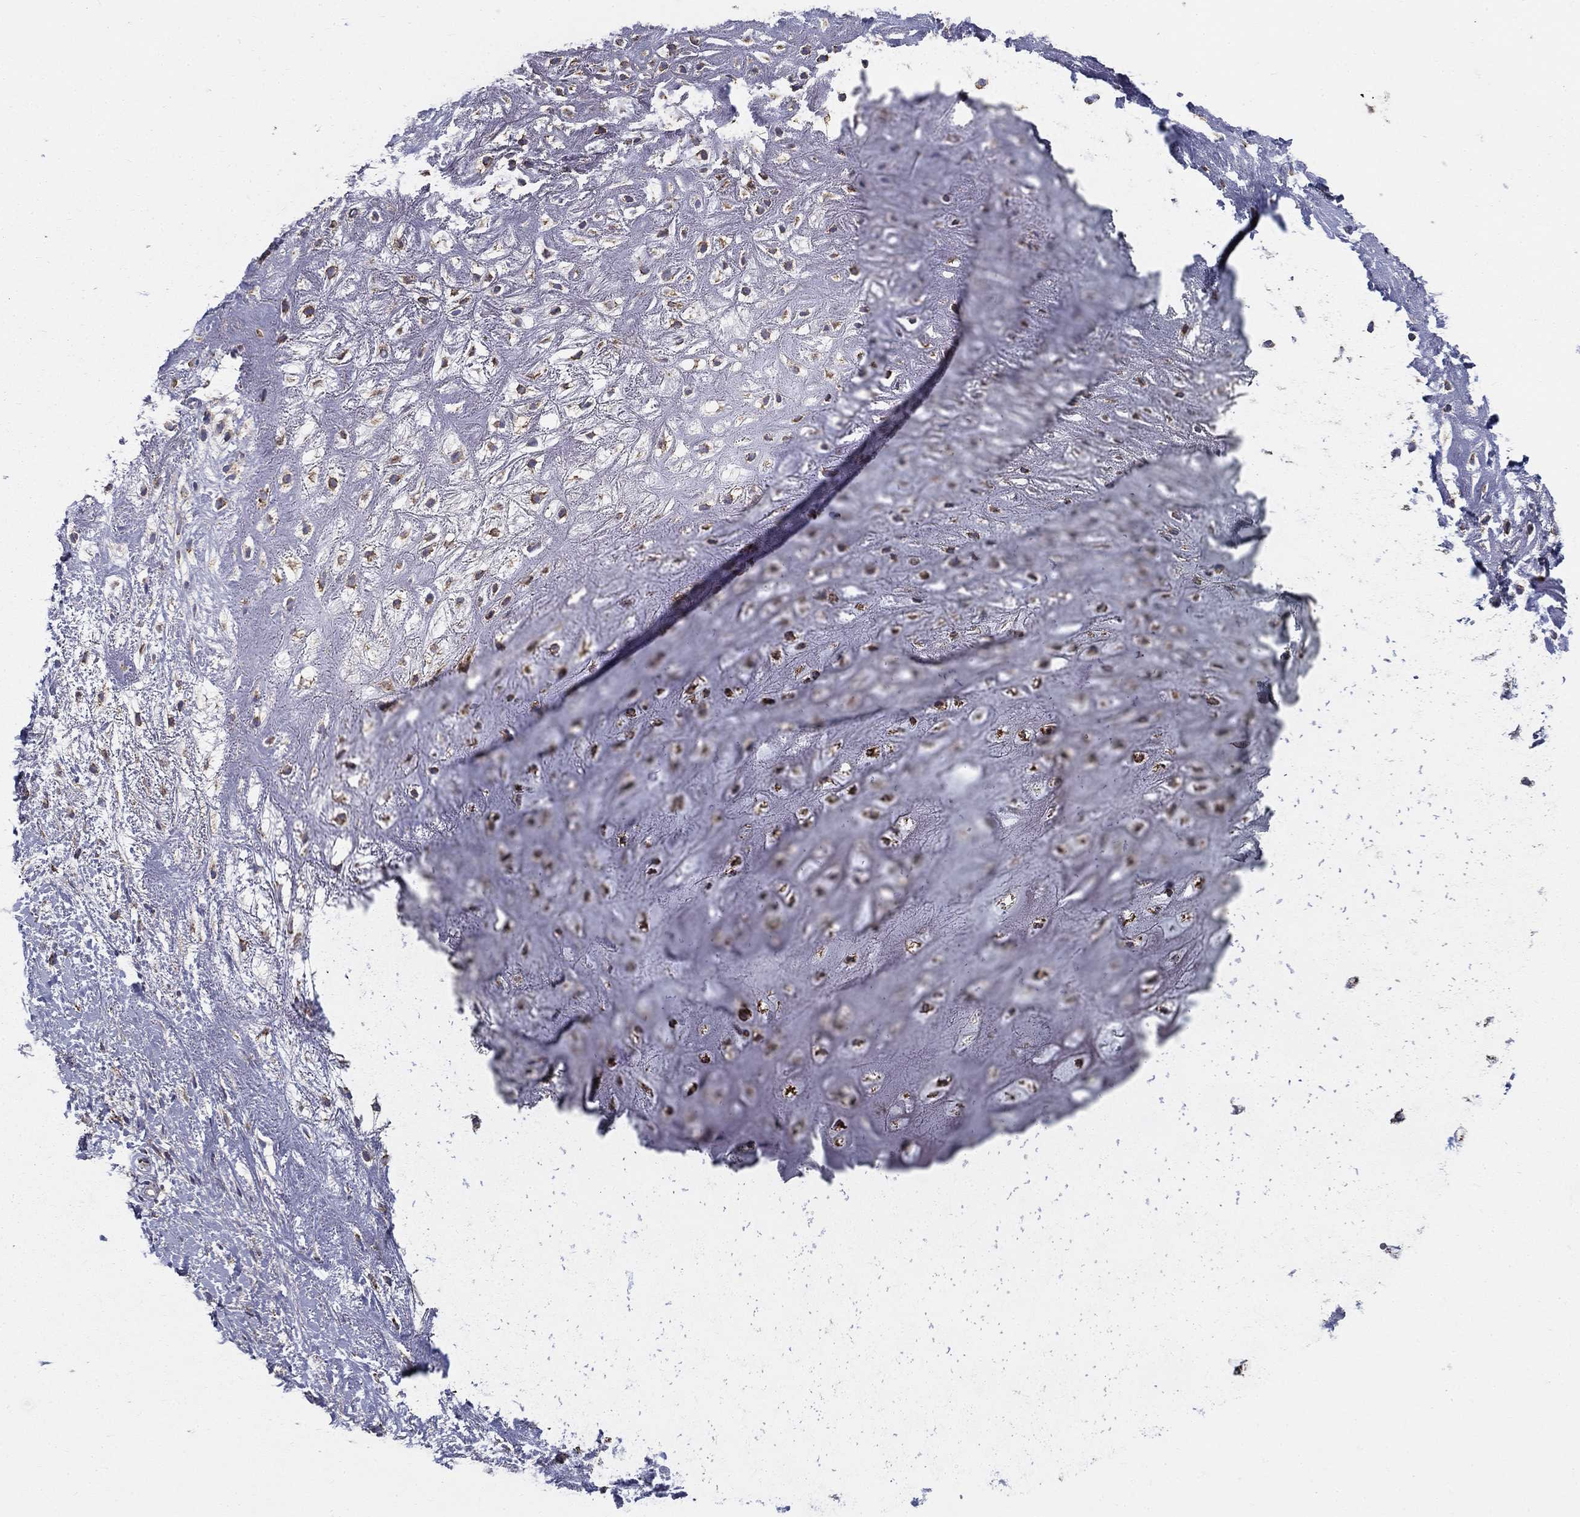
{"staining": {"intensity": "moderate", "quantity": "25%-75%", "location": "cytoplasmic/membranous"}, "tissue": "adipose tissue", "cell_type": "Adipocytes", "image_type": "normal", "snomed": [{"axis": "morphology", "description": "Normal tissue, NOS"}, {"axis": "morphology", "description": "Squamous cell carcinoma, NOS"}, {"axis": "topography", "description": "Cartilage tissue"}, {"axis": "topography", "description": "Head-Neck"}], "caption": "Immunohistochemistry of benign adipose tissue displays medium levels of moderate cytoplasmic/membranous expression in about 25%-75% of adipocytes.", "gene": "GCSH", "patient": {"sex": "male", "age": 62}}